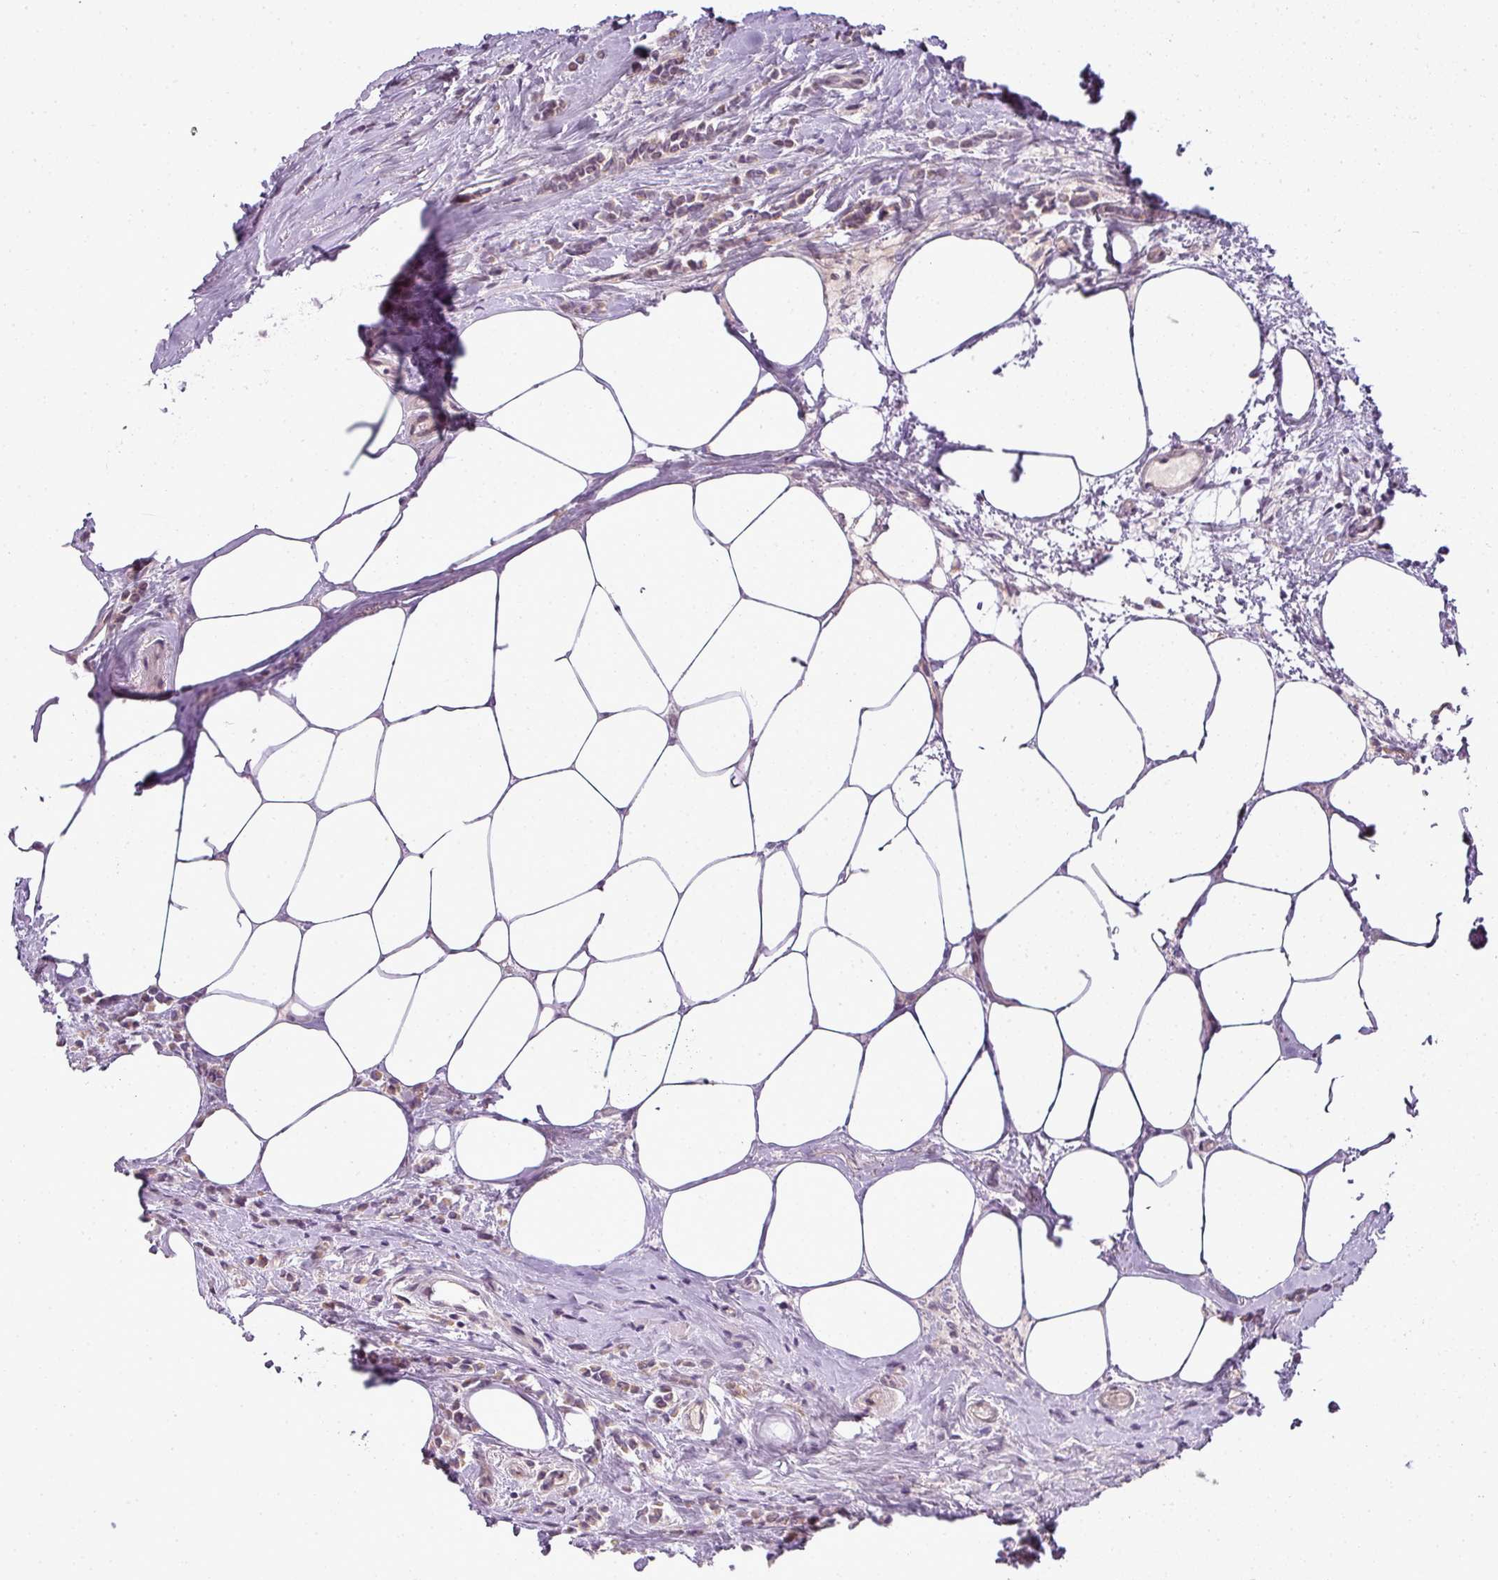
{"staining": {"intensity": "weak", "quantity": ">75%", "location": "cytoplasmic/membranous"}, "tissue": "breast cancer", "cell_type": "Tumor cells", "image_type": "cancer", "snomed": [{"axis": "morphology", "description": "Lobular carcinoma"}, {"axis": "topography", "description": "Breast"}], "caption": "Immunohistochemistry (DAB (3,3'-diaminobenzidine)) staining of lobular carcinoma (breast) demonstrates weak cytoplasmic/membranous protein positivity in approximately >75% of tumor cells.", "gene": "LY75", "patient": {"sex": "female", "age": 84}}